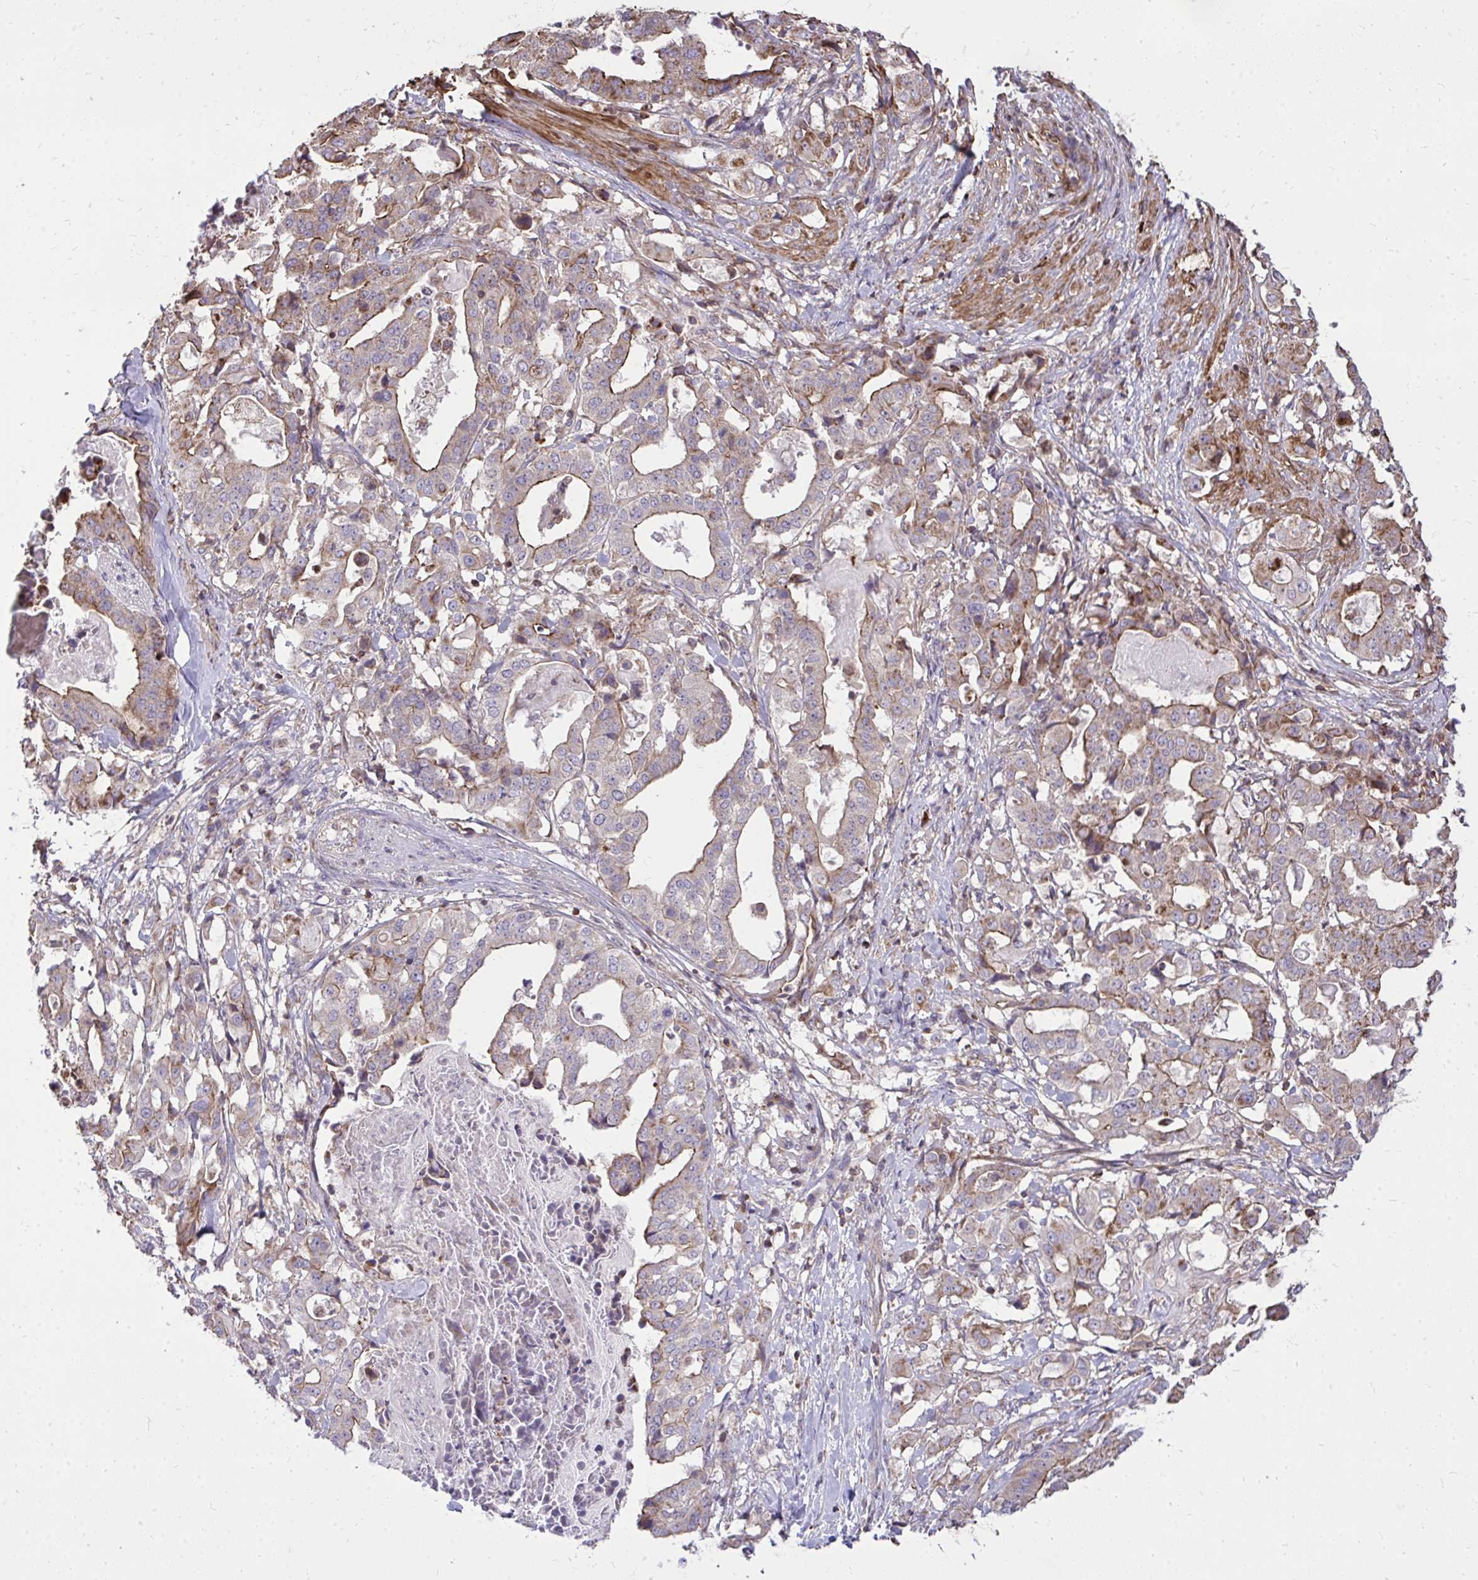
{"staining": {"intensity": "moderate", "quantity": "25%-75%", "location": "cytoplasmic/membranous"}, "tissue": "stomach cancer", "cell_type": "Tumor cells", "image_type": "cancer", "snomed": [{"axis": "morphology", "description": "Adenocarcinoma, NOS"}, {"axis": "topography", "description": "Stomach"}], "caption": "A photomicrograph showing moderate cytoplasmic/membranous staining in about 25%-75% of tumor cells in stomach adenocarcinoma, as visualized by brown immunohistochemical staining.", "gene": "SLC7A5", "patient": {"sex": "male", "age": 48}}